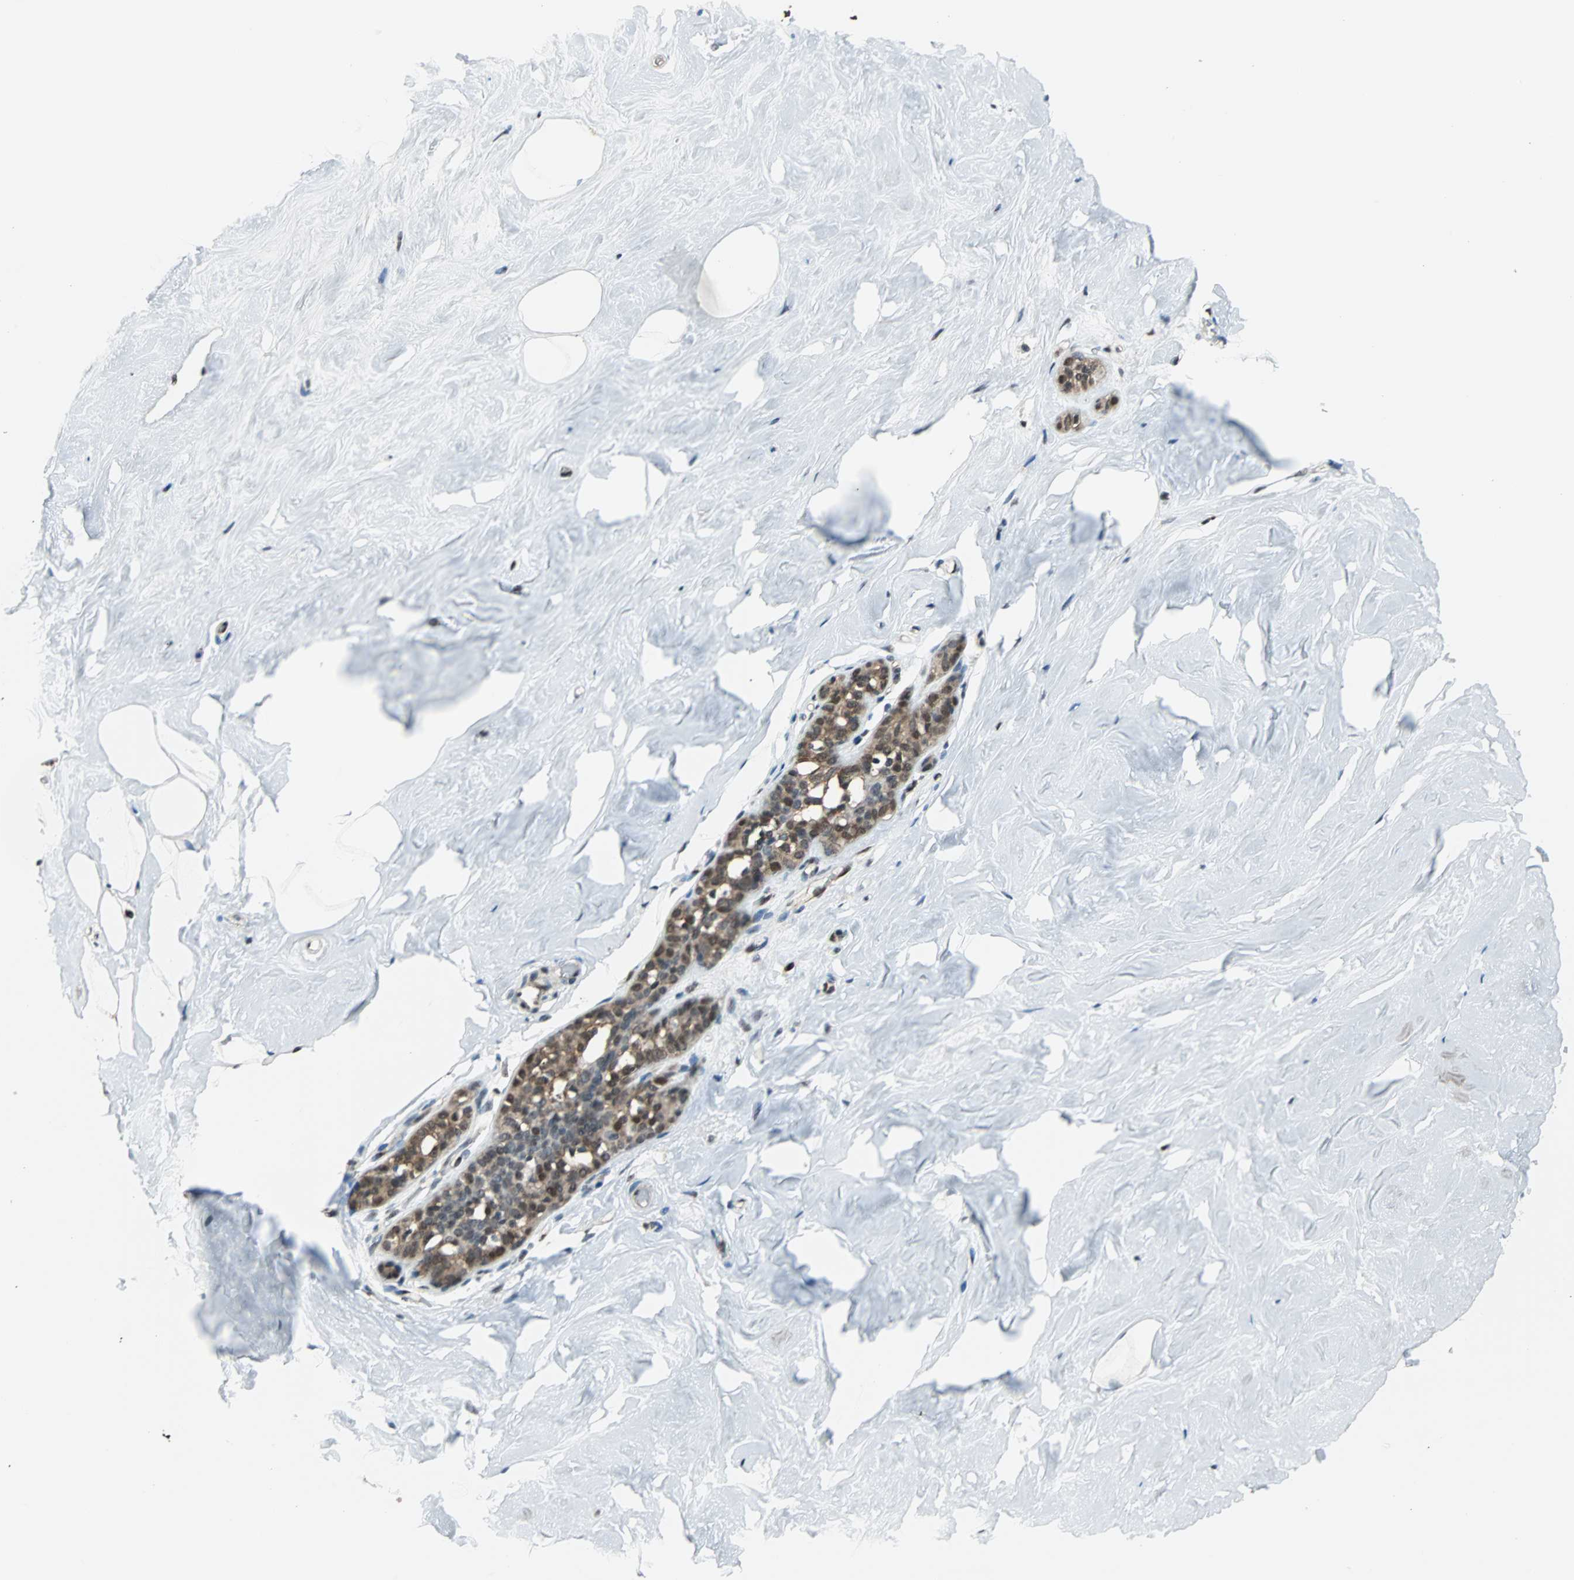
{"staining": {"intensity": "moderate", "quantity": "25%-75%", "location": "nuclear"}, "tissue": "breast", "cell_type": "Adipocytes", "image_type": "normal", "snomed": [{"axis": "morphology", "description": "Normal tissue, NOS"}, {"axis": "topography", "description": "Breast"}], "caption": "Immunohistochemistry photomicrograph of benign breast stained for a protein (brown), which reveals medium levels of moderate nuclear expression in about 25%-75% of adipocytes.", "gene": "VCP", "patient": {"sex": "female", "age": 75}}